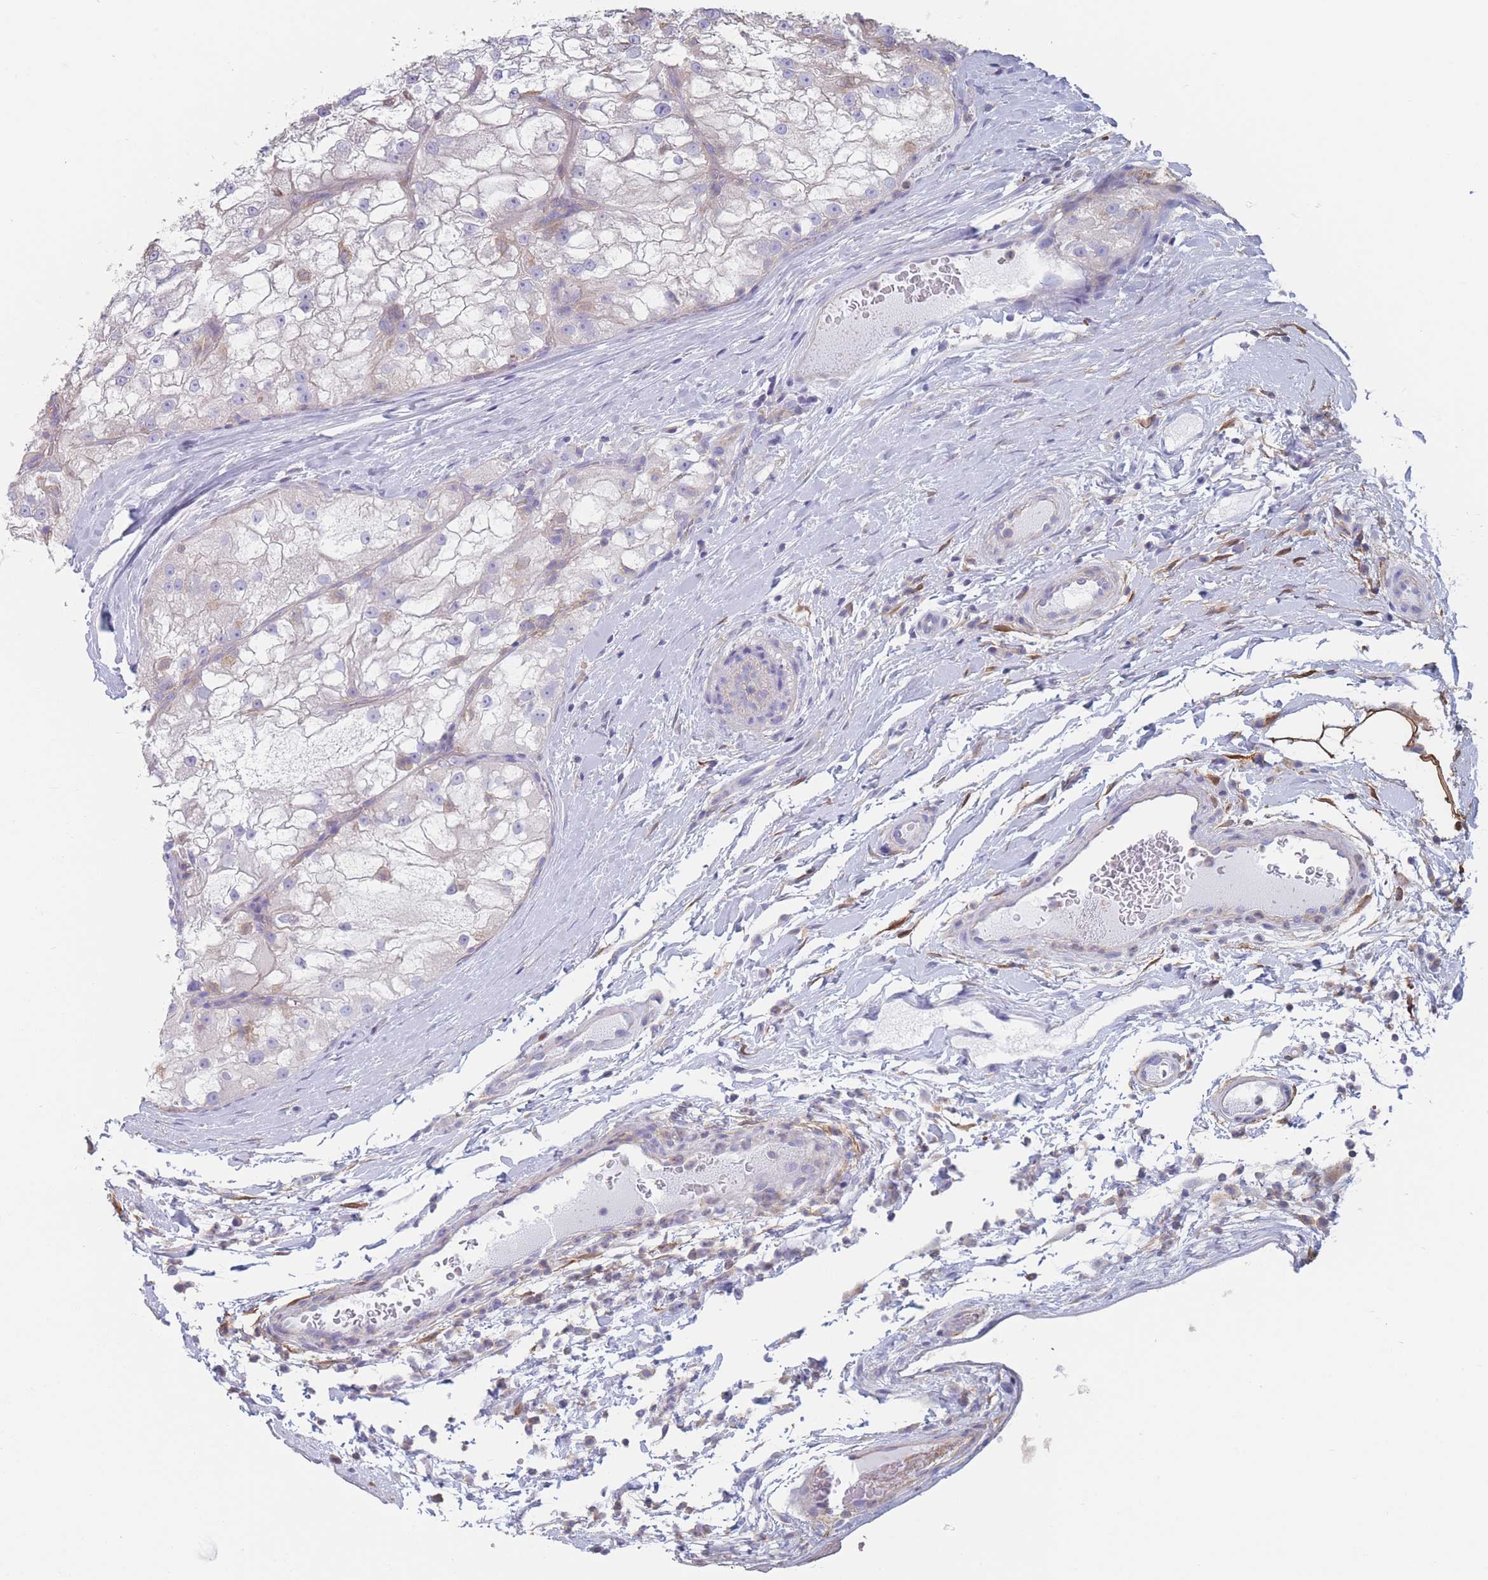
{"staining": {"intensity": "negative", "quantity": "none", "location": "none"}, "tissue": "renal cancer", "cell_type": "Tumor cells", "image_type": "cancer", "snomed": [{"axis": "morphology", "description": "Adenocarcinoma, NOS"}, {"axis": "topography", "description": "Kidney"}], "caption": "Tumor cells show no significant protein staining in renal cancer.", "gene": "ADH1A", "patient": {"sex": "female", "age": 72}}